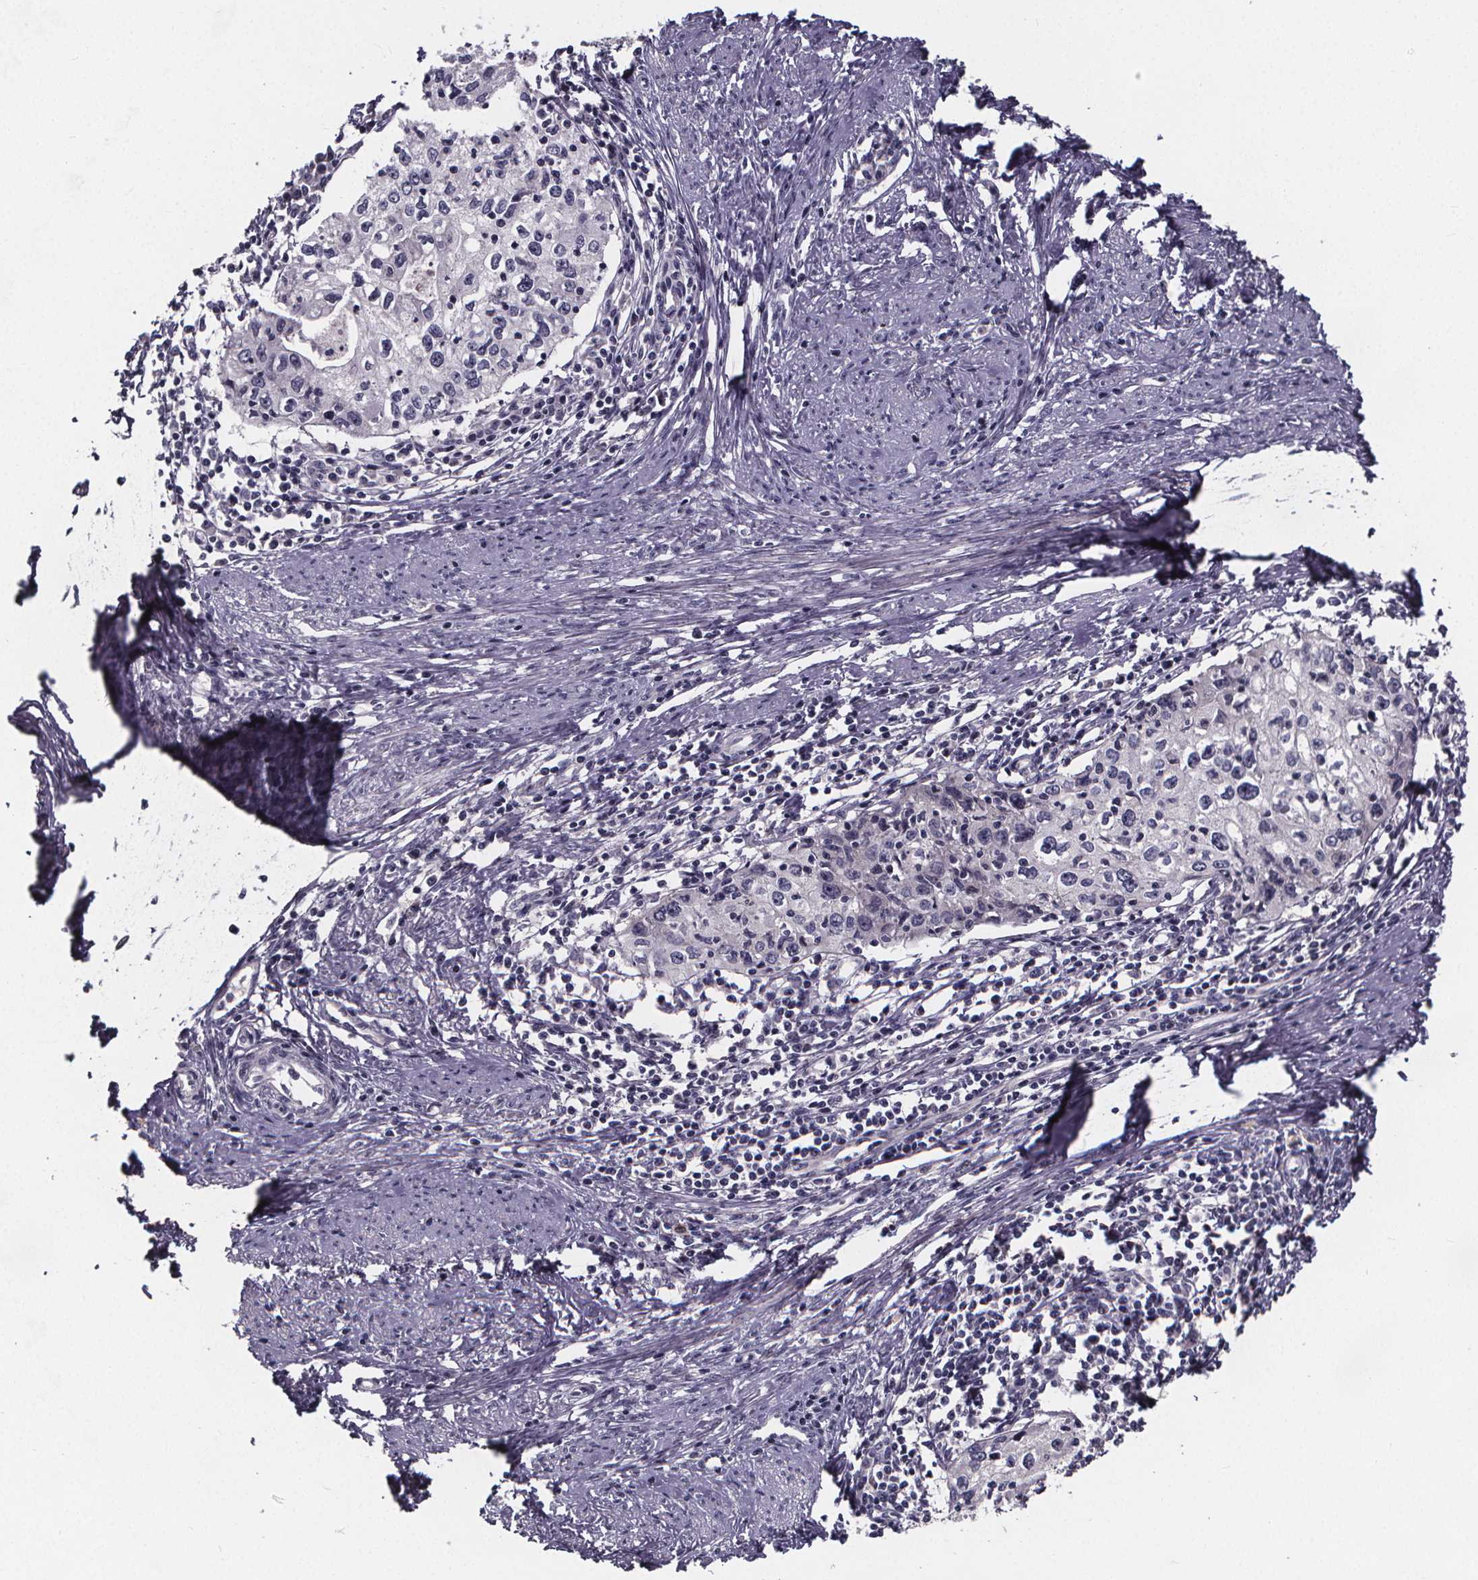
{"staining": {"intensity": "negative", "quantity": "none", "location": "none"}, "tissue": "cervical cancer", "cell_type": "Tumor cells", "image_type": "cancer", "snomed": [{"axis": "morphology", "description": "Squamous cell carcinoma, NOS"}, {"axis": "topography", "description": "Cervix"}], "caption": "Tumor cells show no significant protein positivity in cervical squamous cell carcinoma. Brightfield microscopy of immunohistochemistry (IHC) stained with DAB (brown) and hematoxylin (blue), captured at high magnification.", "gene": "AGT", "patient": {"sex": "female", "age": 40}}